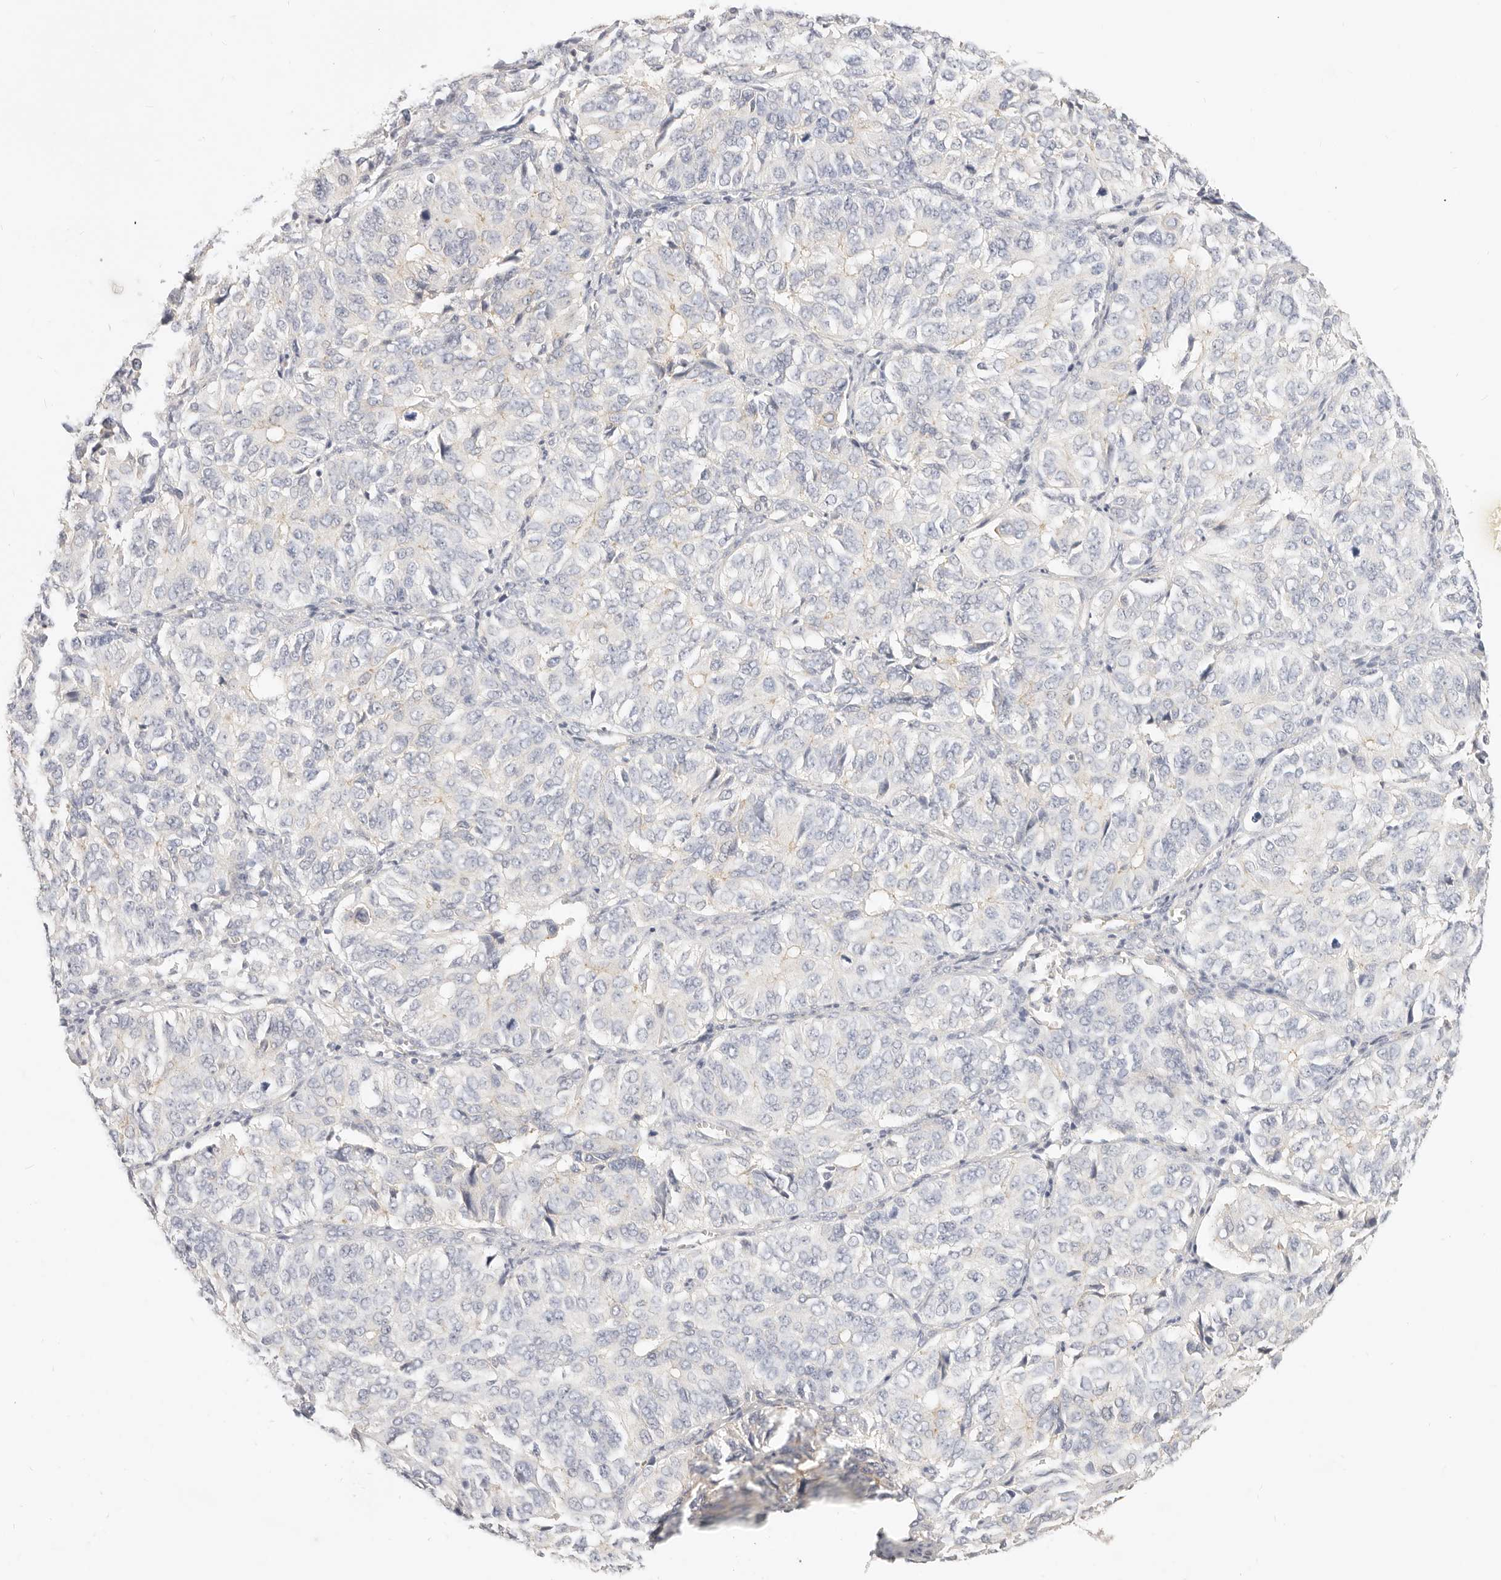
{"staining": {"intensity": "negative", "quantity": "none", "location": "none"}, "tissue": "ovarian cancer", "cell_type": "Tumor cells", "image_type": "cancer", "snomed": [{"axis": "morphology", "description": "Carcinoma, endometroid"}, {"axis": "topography", "description": "Ovary"}], "caption": "This photomicrograph is of ovarian cancer (endometroid carcinoma) stained with immunohistochemistry (IHC) to label a protein in brown with the nuclei are counter-stained blue. There is no expression in tumor cells.", "gene": "UBXN10", "patient": {"sex": "female", "age": 51}}